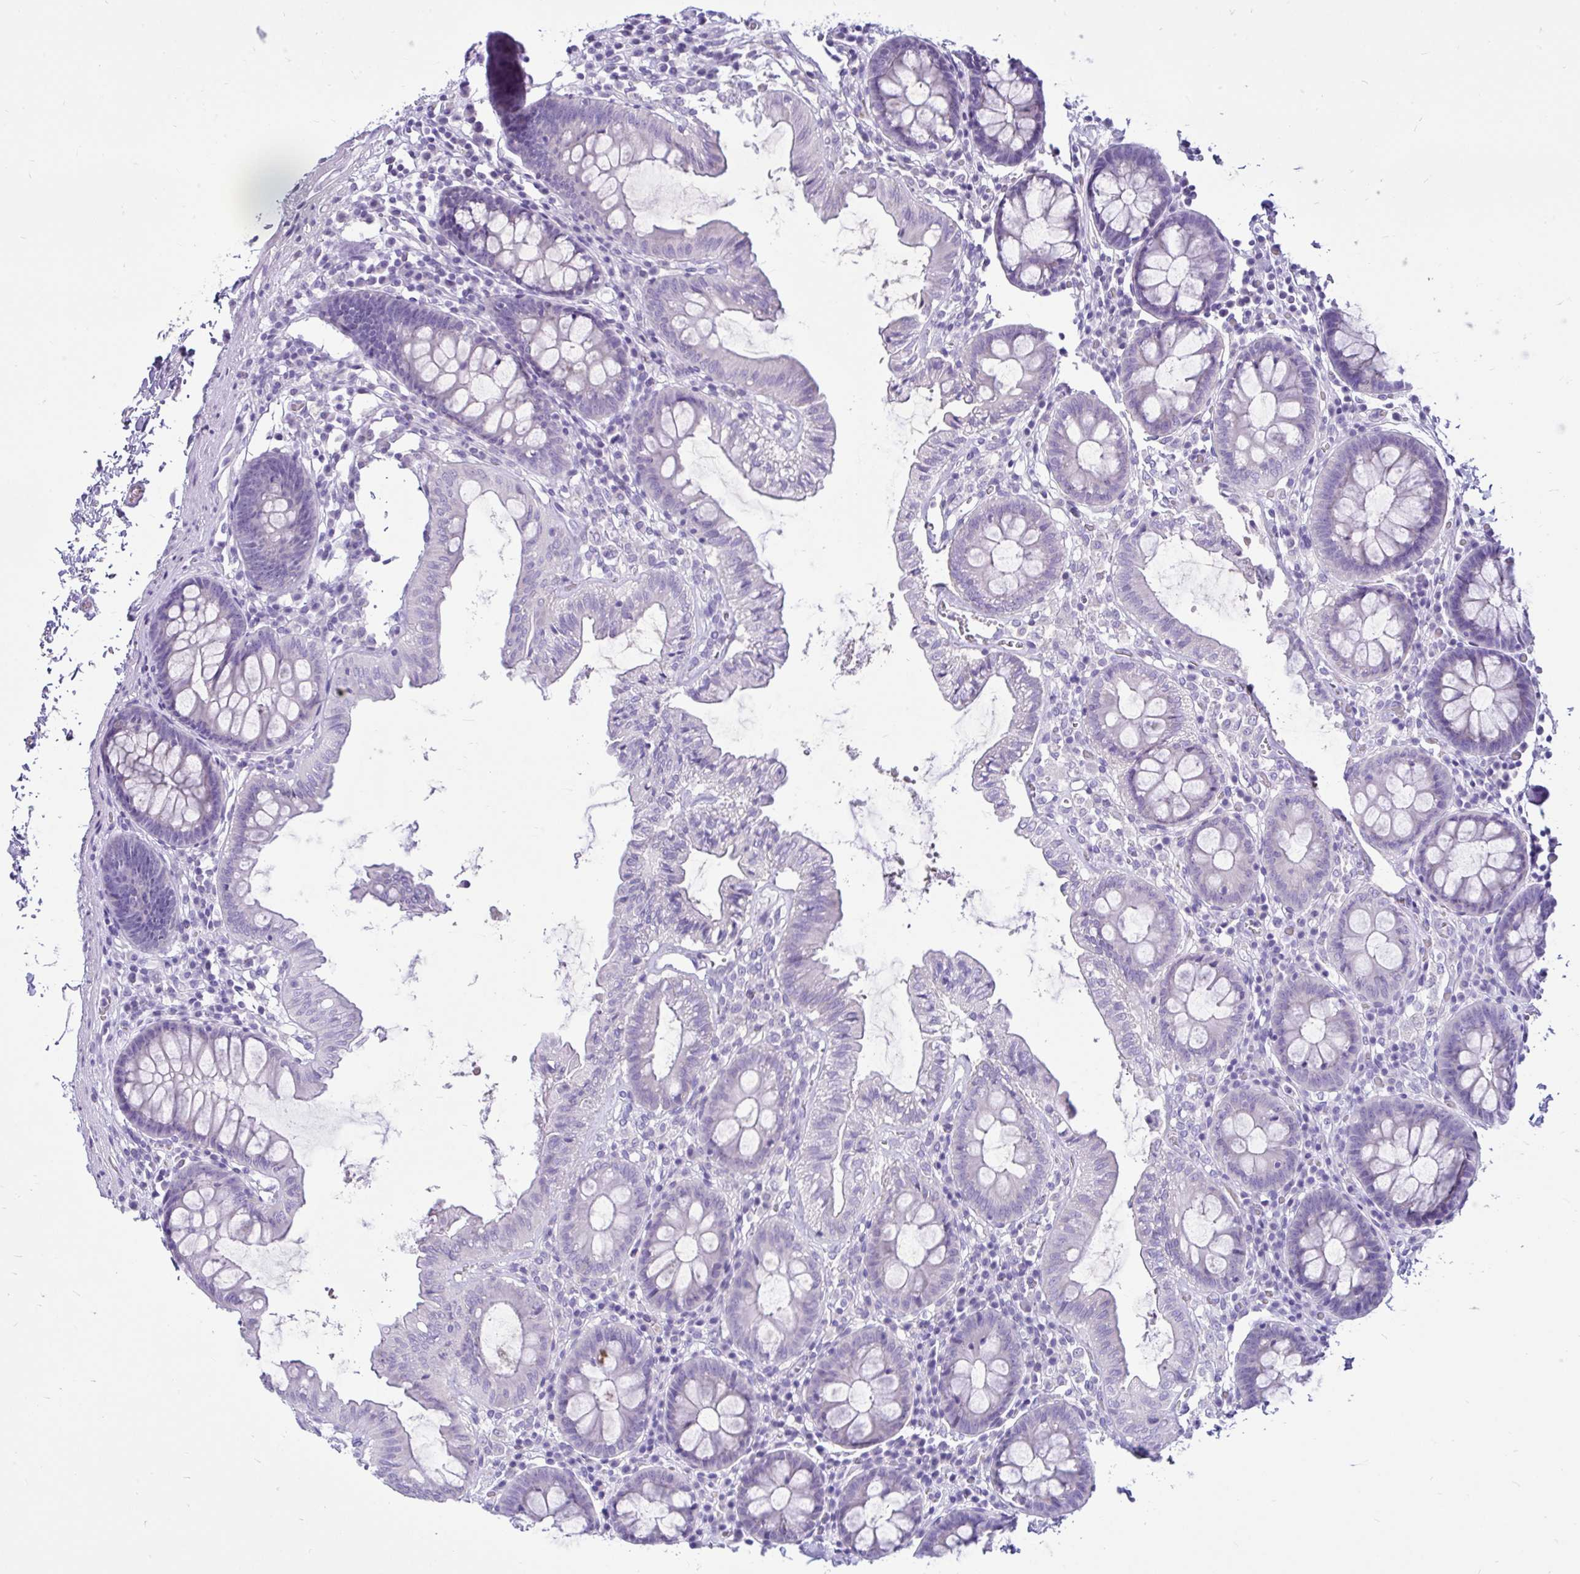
{"staining": {"intensity": "negative", "quantity": "none", "location": "none"}, "tissue": "colon", "cell_type": "Endothelial cells", "image_type": "normal", "snomed": [{"axis": "morphology", "description": "Normal tissue, NOS"}, {"axis": "topography", "description": "Colon"}, {"axis": "topography", "description": "Peripheral nerve tissue"}], "caption": "Benign colon was stained to show a protein in brown. There is no significant positivity in endothelial cells. The staining is performed using DAB (3,3'-diaminobenzidine) brown chromogen with nuclei counter-stained in using hematoxylin.", "gene": "CYP19A1", "patient": {"sex": "male", "age": 84}}